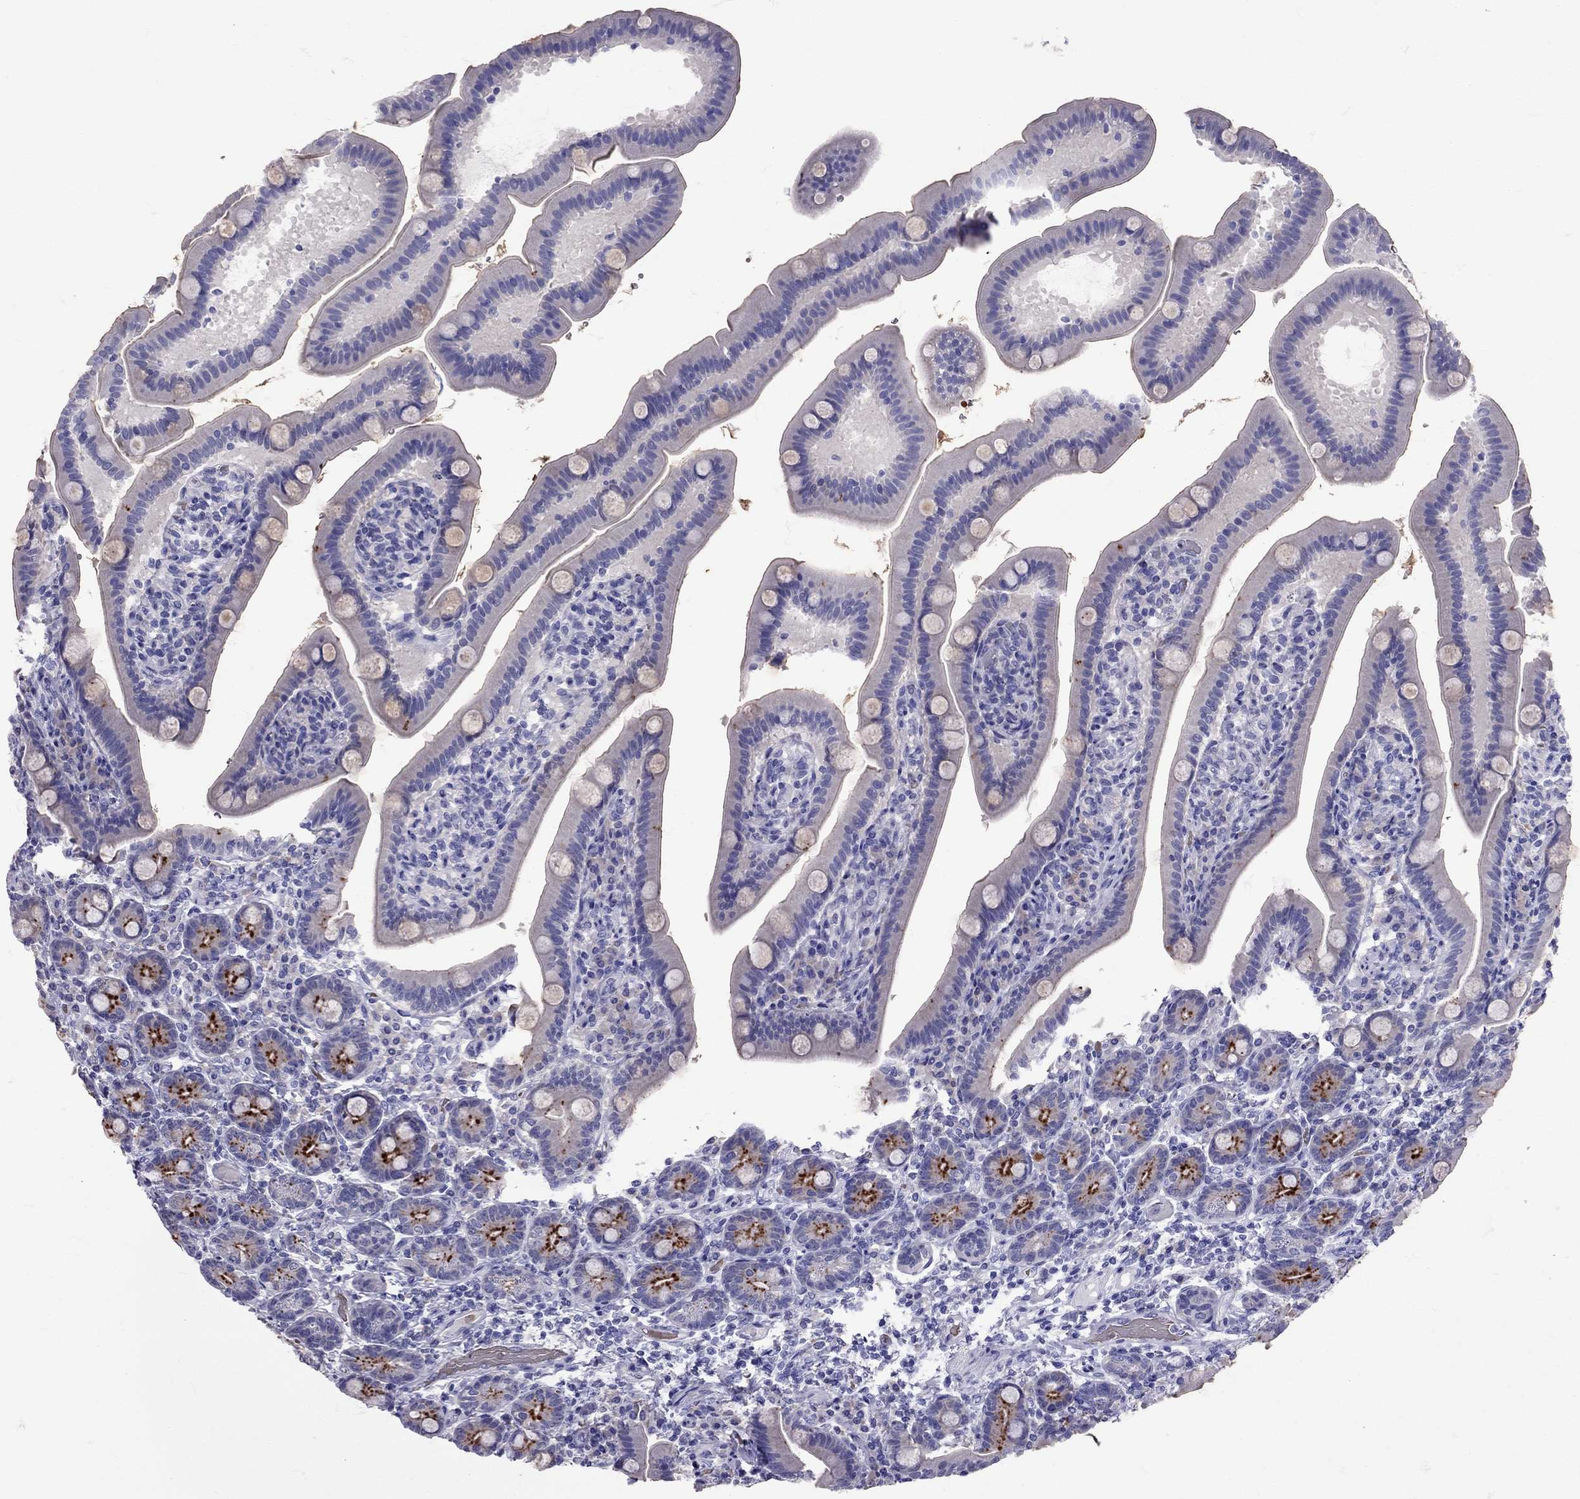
{"staining": {"intensity": "strong", "quantity": "<25%", "location": "cytoplasmic/membranous"}, "tissue": "small intestine", "cell_type": "Glandular cells", "image_type": "normal", "snomed": [{"axis": "morphology", "description": "Normal tissue, NOS"}, {"axis": "topography", "description": "Small intestine"}], "caption": "Immunohistochemical staining of normal human small intestine reveals medium levels of strong cytoplasmic/membranous expression in approximately <25% of glandular cells. (DAB IHC, brown staining for protein, blue staining for nuclei).", "gene": "TBR1", "patient": {"sex": "male", "age": 66}}